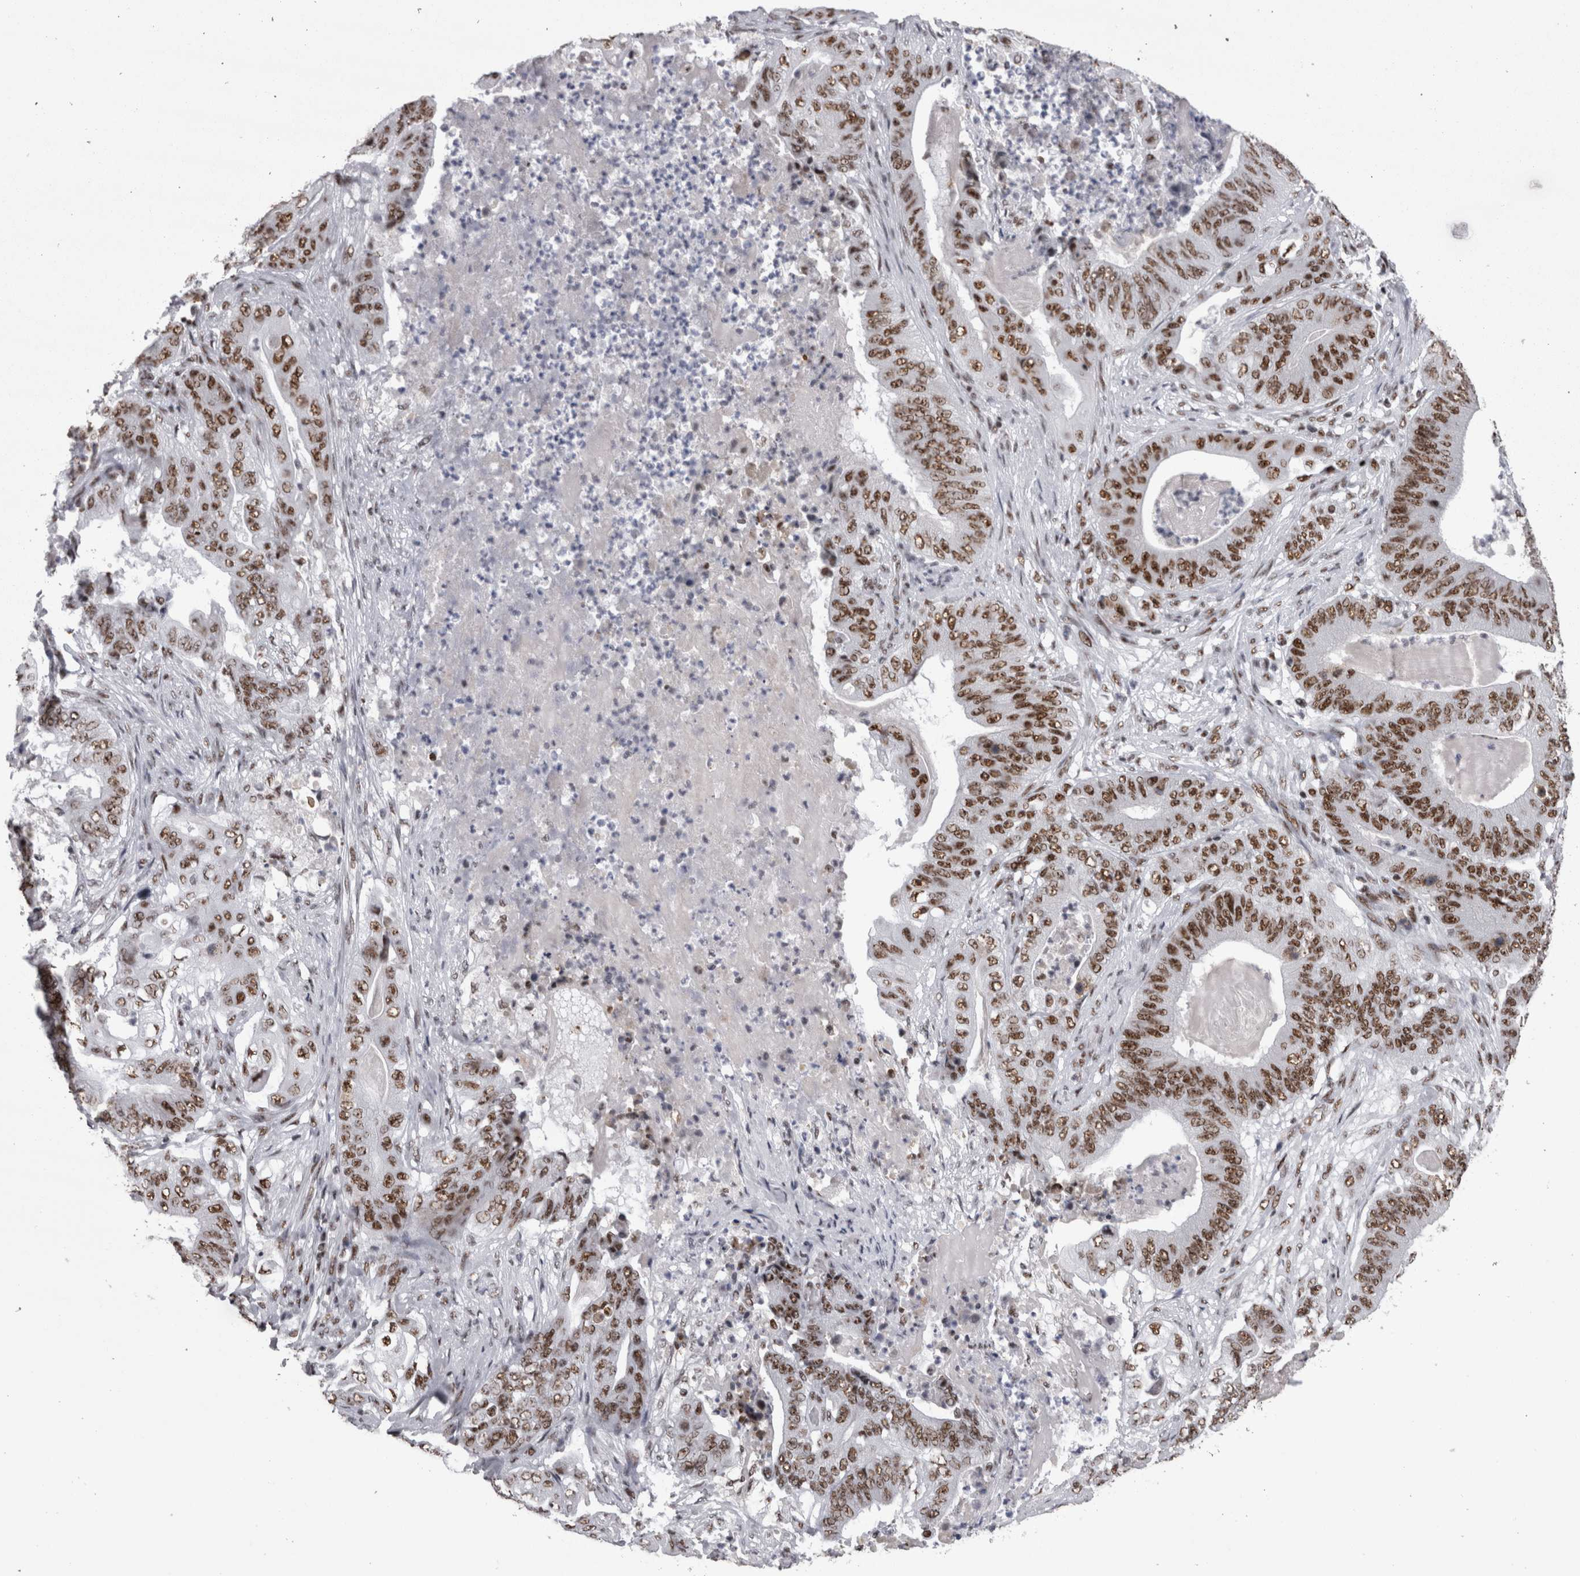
{"staining": {"intensity": "moderate", "quantity": ">75%", "location": "nuclear"}, "tissue": "stomach cancer", "cell_type": "Tumor cells", "image_type": "cancer", "snomed": [{"axis": "morphology", "description": "Adenocarcinoma, NOS"}, {"axis": "topography", "description": "Stomach"}], "caption": "Tumor cells reveal medium levels of moderate nuclear positivity in about >75% of cells in adenocarcinoma (stomach).", "gene": "SNRNP40", "patient": {"sex": "female", "age": 73}}